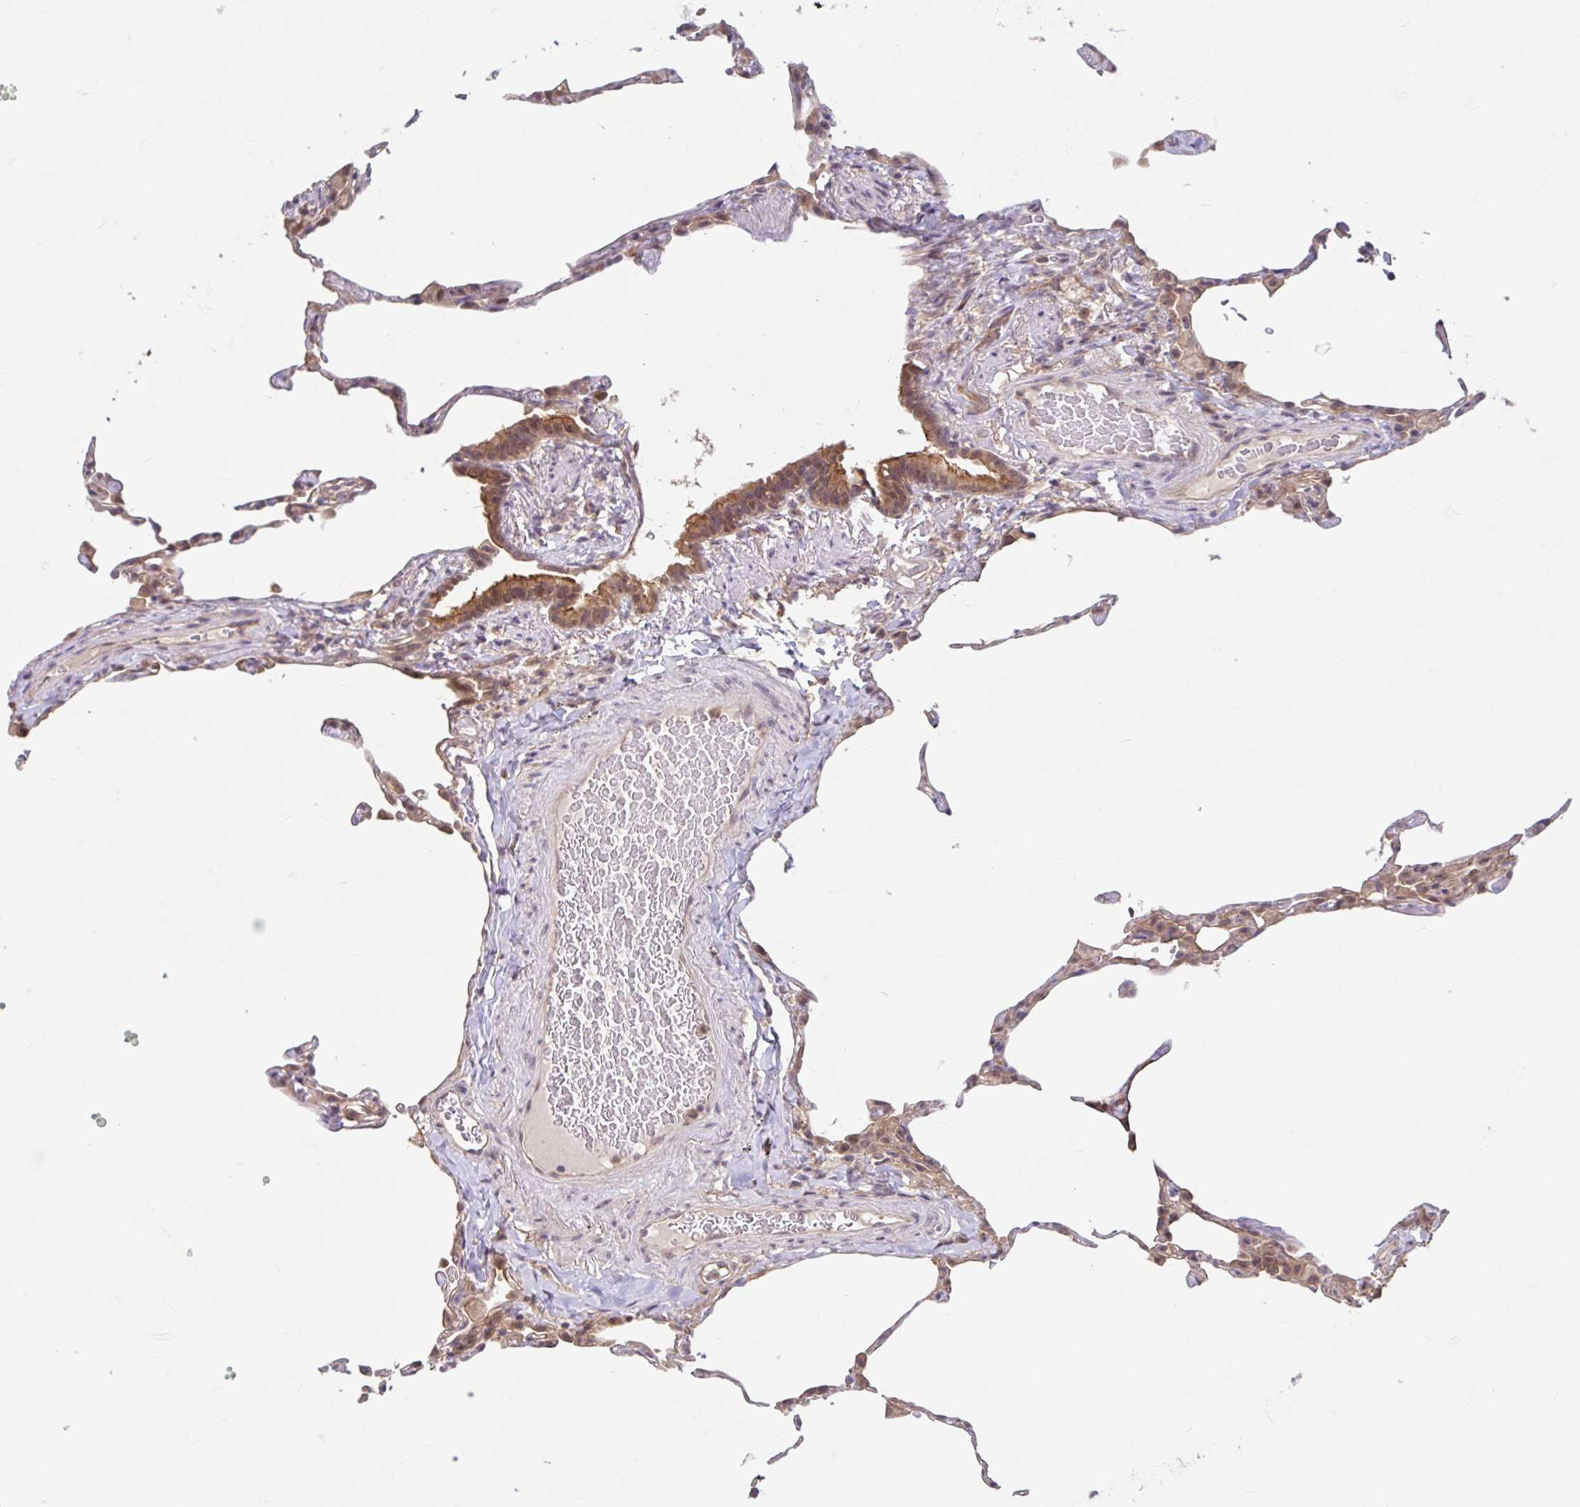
{"staining": {"intensity": "moderate", "quantity": "<25%", "location": "cytoplasmic/membranous"}, "tissue": "lung", "cell_type": "Alveolar cells", "image_type": "normal", "snomed": [{"axis": "morphology", "description": "Normal tissue, NOS"}, {"axis": "topography", "description": "Lung"}], "caption": "DAB (3,3'-diaminobenzidine) immunohistochemical staining of unremarkable lung displays moderate cytoplasmic/membranous protein expression in about <25% of alveolar cells. The protein is stained brown, and the nuclei are stained in blue (DAB IHC with brightfield microscopy, high magnification).", "gene": "STYXL1", "patient": {"sex": "female", "age": 57}}